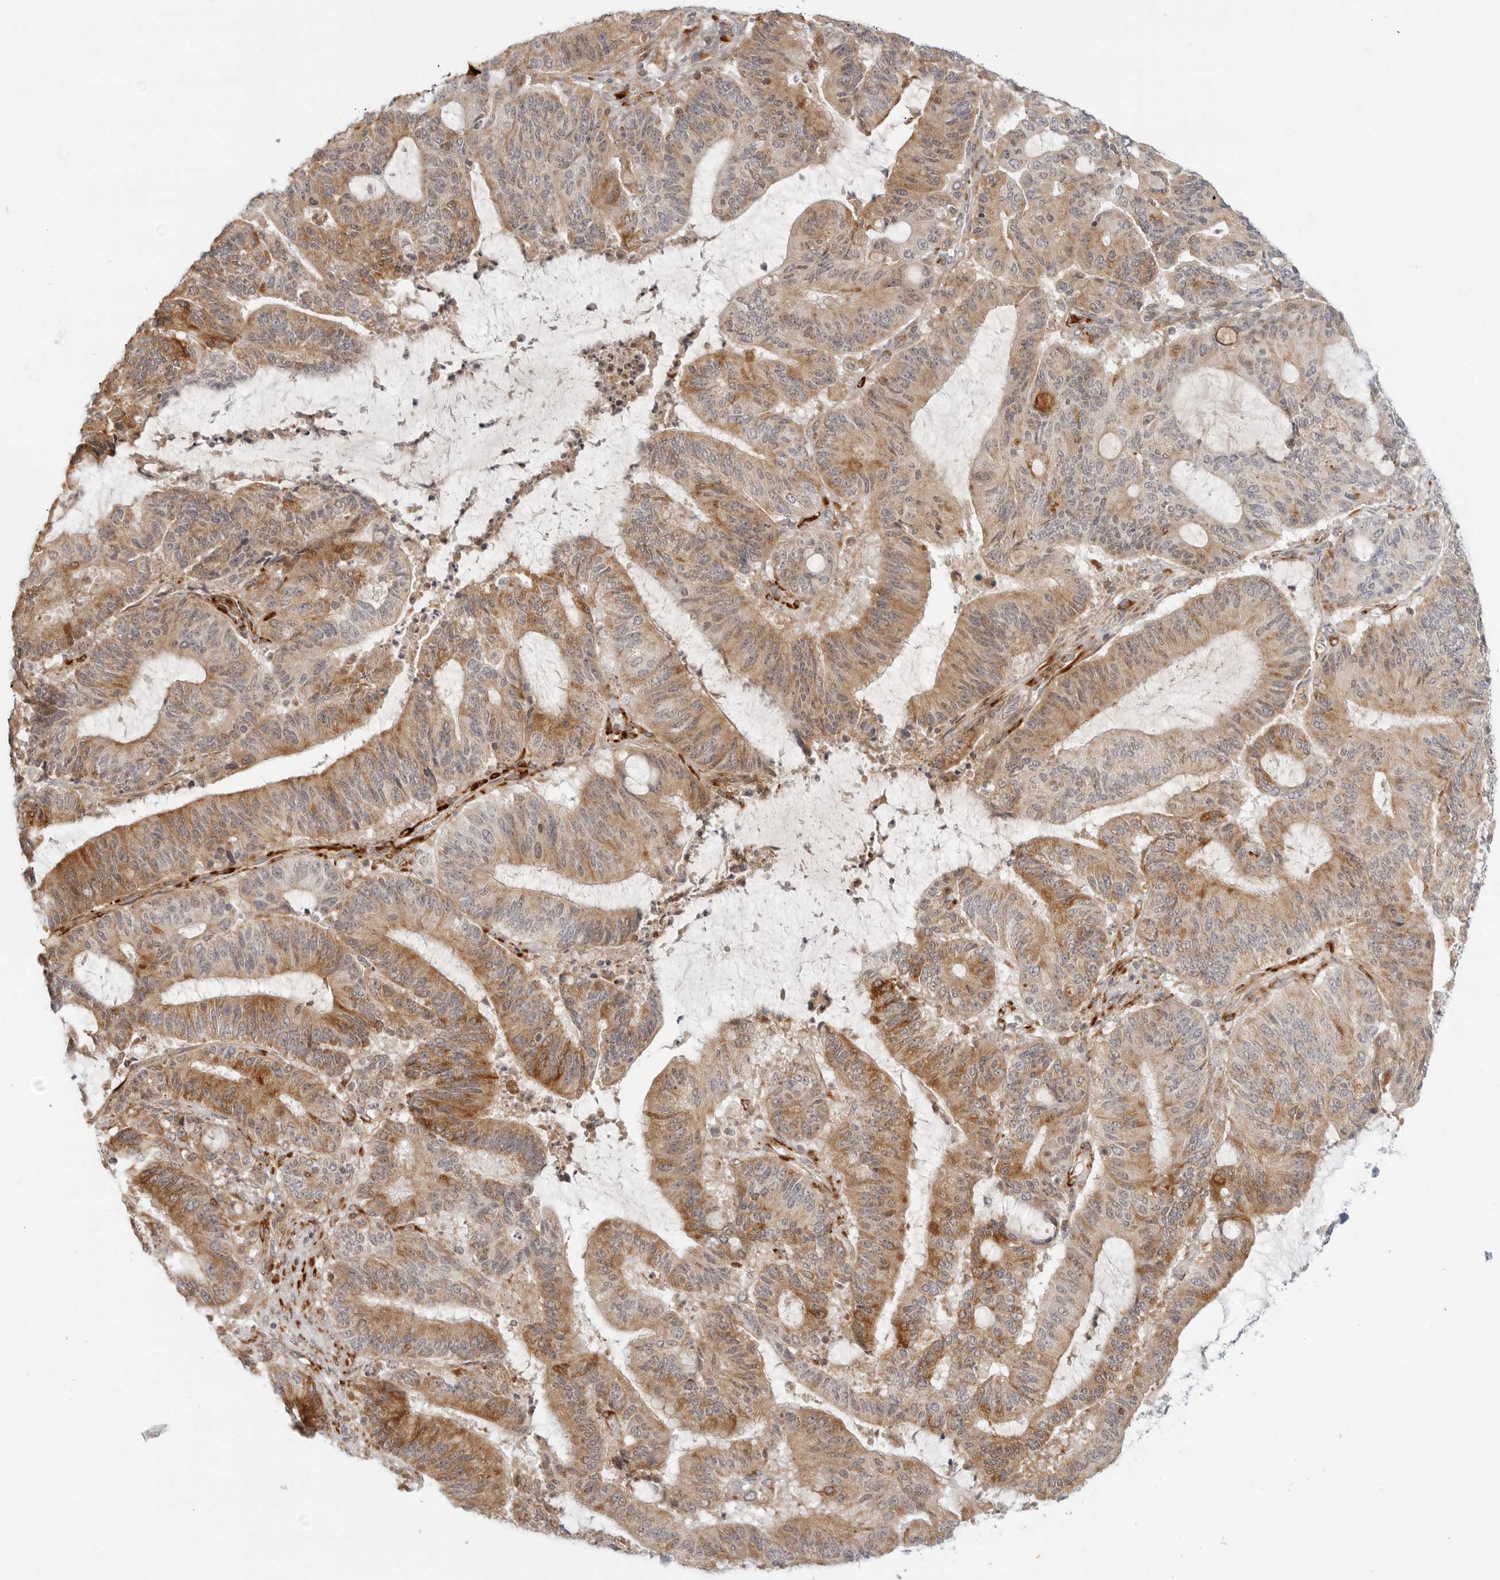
{"staining": {"intensity": "moderate", "quantity": ">75%", "location": "cytoplasmic/membranous"}, "tissue": "liver cancer", "cell_type": "Tumor cells", "image_type": "cancer", "snomed": [{"axis": "morphology", "description": "Normal tissue, NOS"}, {"axis": "morphology", "description": "Cholangiocarcinoma"}, {"axis": "topography", "description": "Liver"}, {"axis": "topography", "description": "Peripheral nerve tissue"}], "caption": "Protein analysis of liver cholangiocarcinoma tissue shows moderate cytoplasmic/membranous positivity in about >75% of tumor cells. The protein of interest is stained brown, and the nuclei are stained in blue (DAB IHC with brightfield microscopy, high magnification).", "gene": "C1QTNF1", "patient": {"sex": "female", "age": 73}}